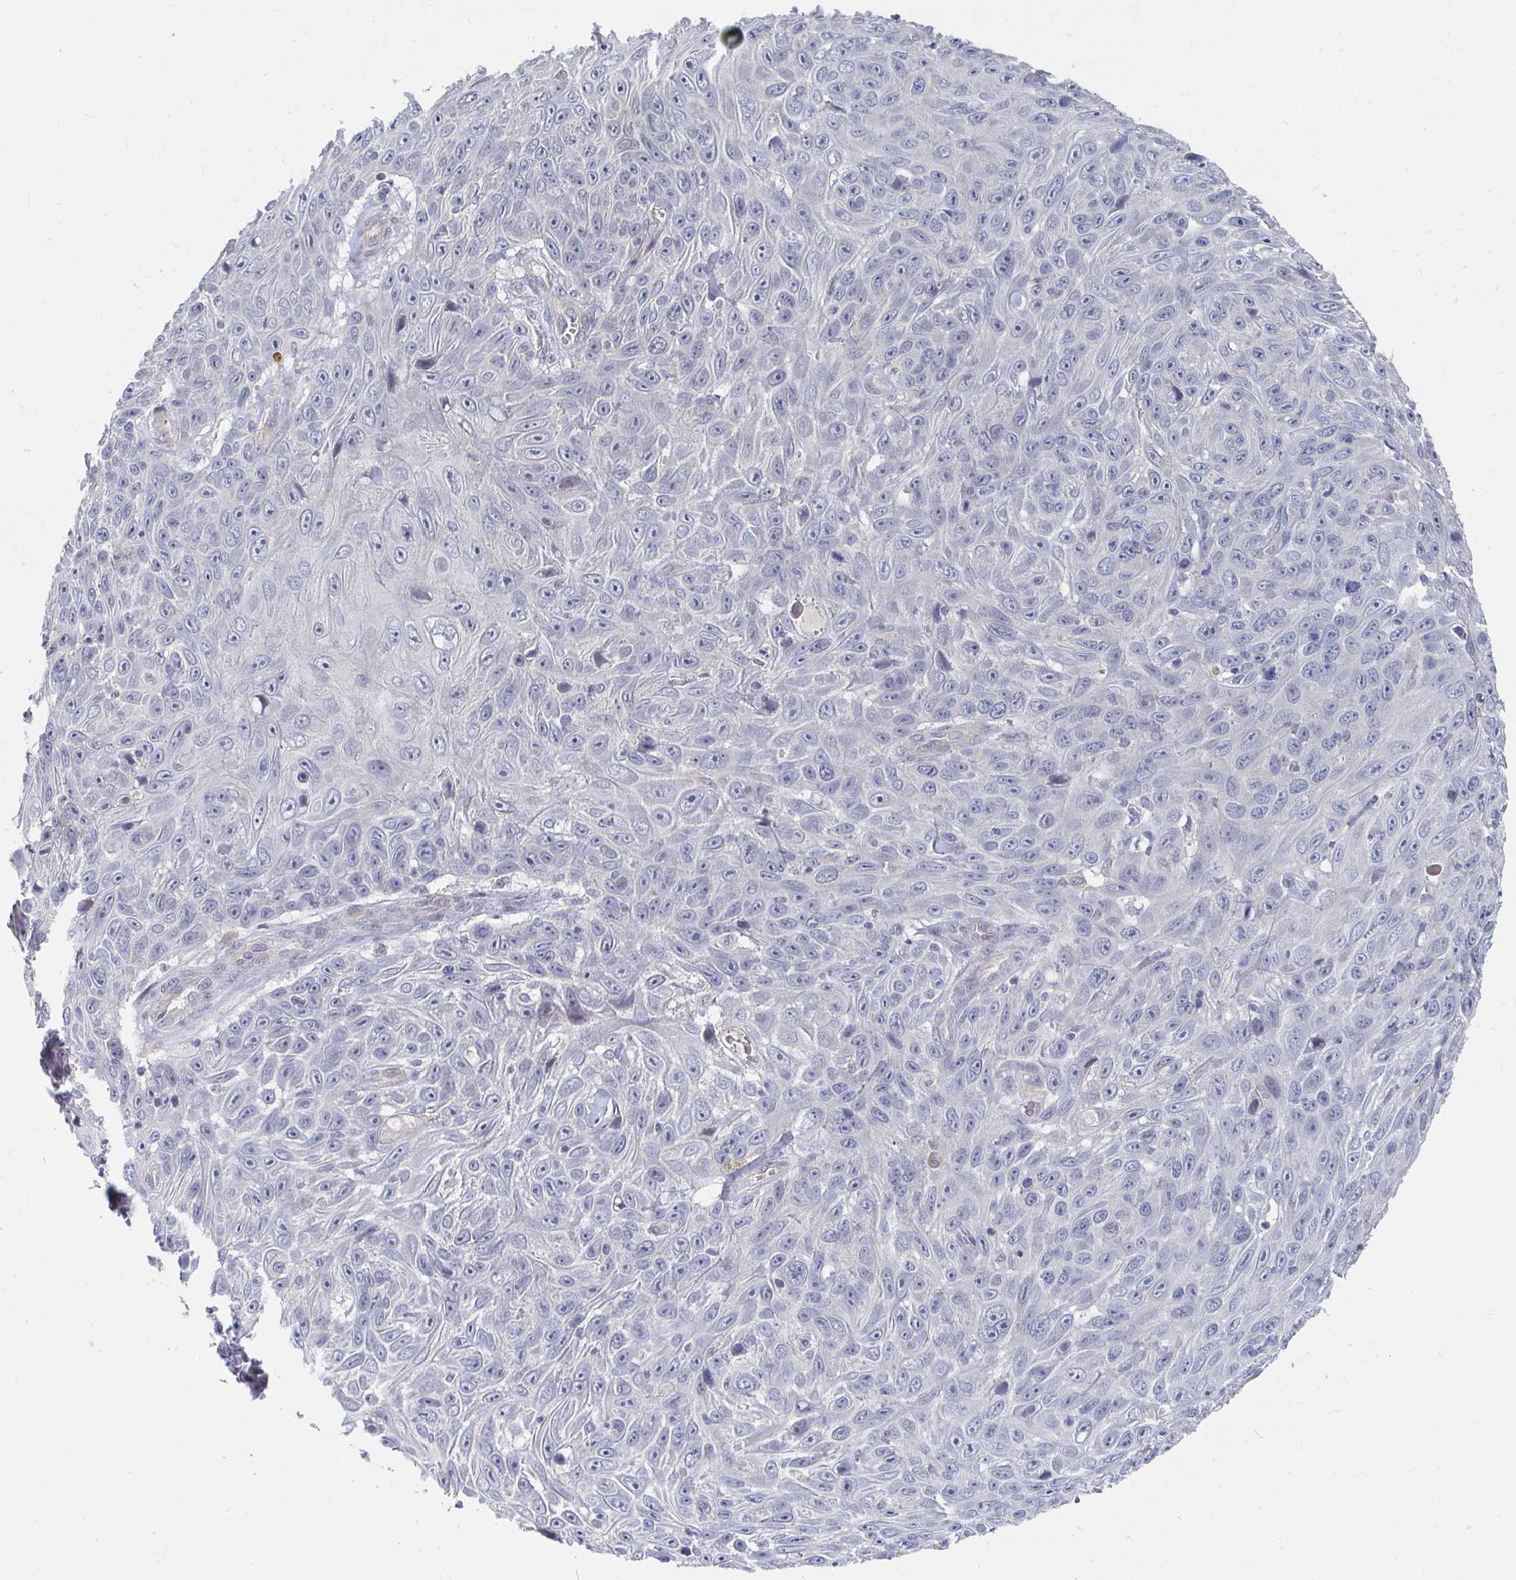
{"staining": {"intensity": "negative", "quantity": "none", "location": "none"}, "tissue": "skin cancer", "cell_type": "Tumor cells", "image_type": "cancer", "snomed": [{"axis": "morphology", "description": "Squamous cell carcinoma, NOS"}, {"axis": "topography", "description": "Skin"}], "caption": "A histopathology image of skin squamous cell carcinoma stained for a protein shows no brown staining in tumor cells.", "gene": "MEIS1", "patient": {"sex": "male", "age": 82}}